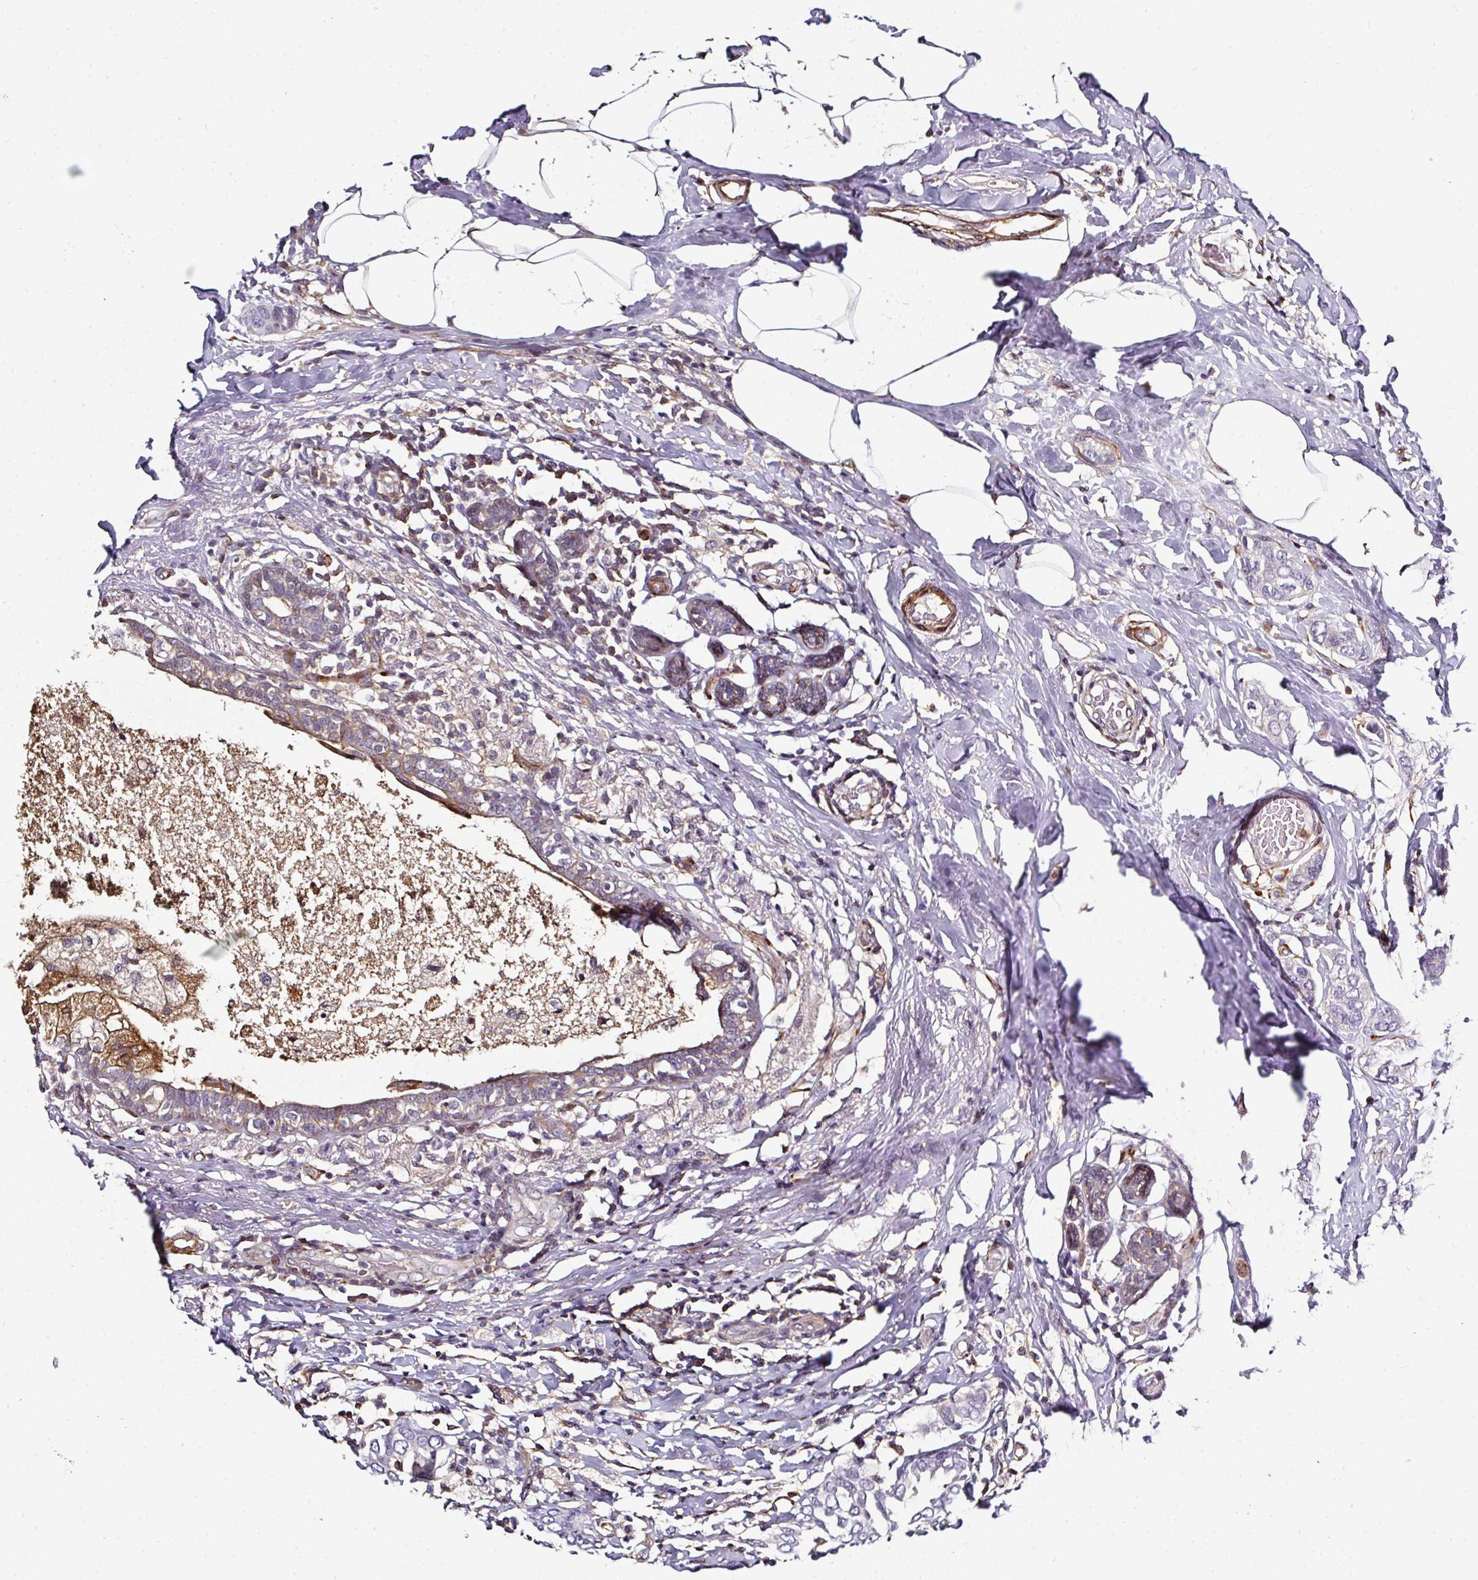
{"staining": {"intensity": "weak", "quantity": "<25%", "location": "cytoplasmic/membranous"}, "tissue": "breast cancer", "cell_type": "Tumor cells", "image_type": "cancer", "snomed": [{"axis": "morphology", "description": "Lobular carcinoma"}, {"axis": "topography", "description": "Breast"}], "caption": "Tumor cells are negative for protein expression in human breast lobular carcinoma.", "gene": "BEND5", "patient": {"sex": "female", "age": 51}}